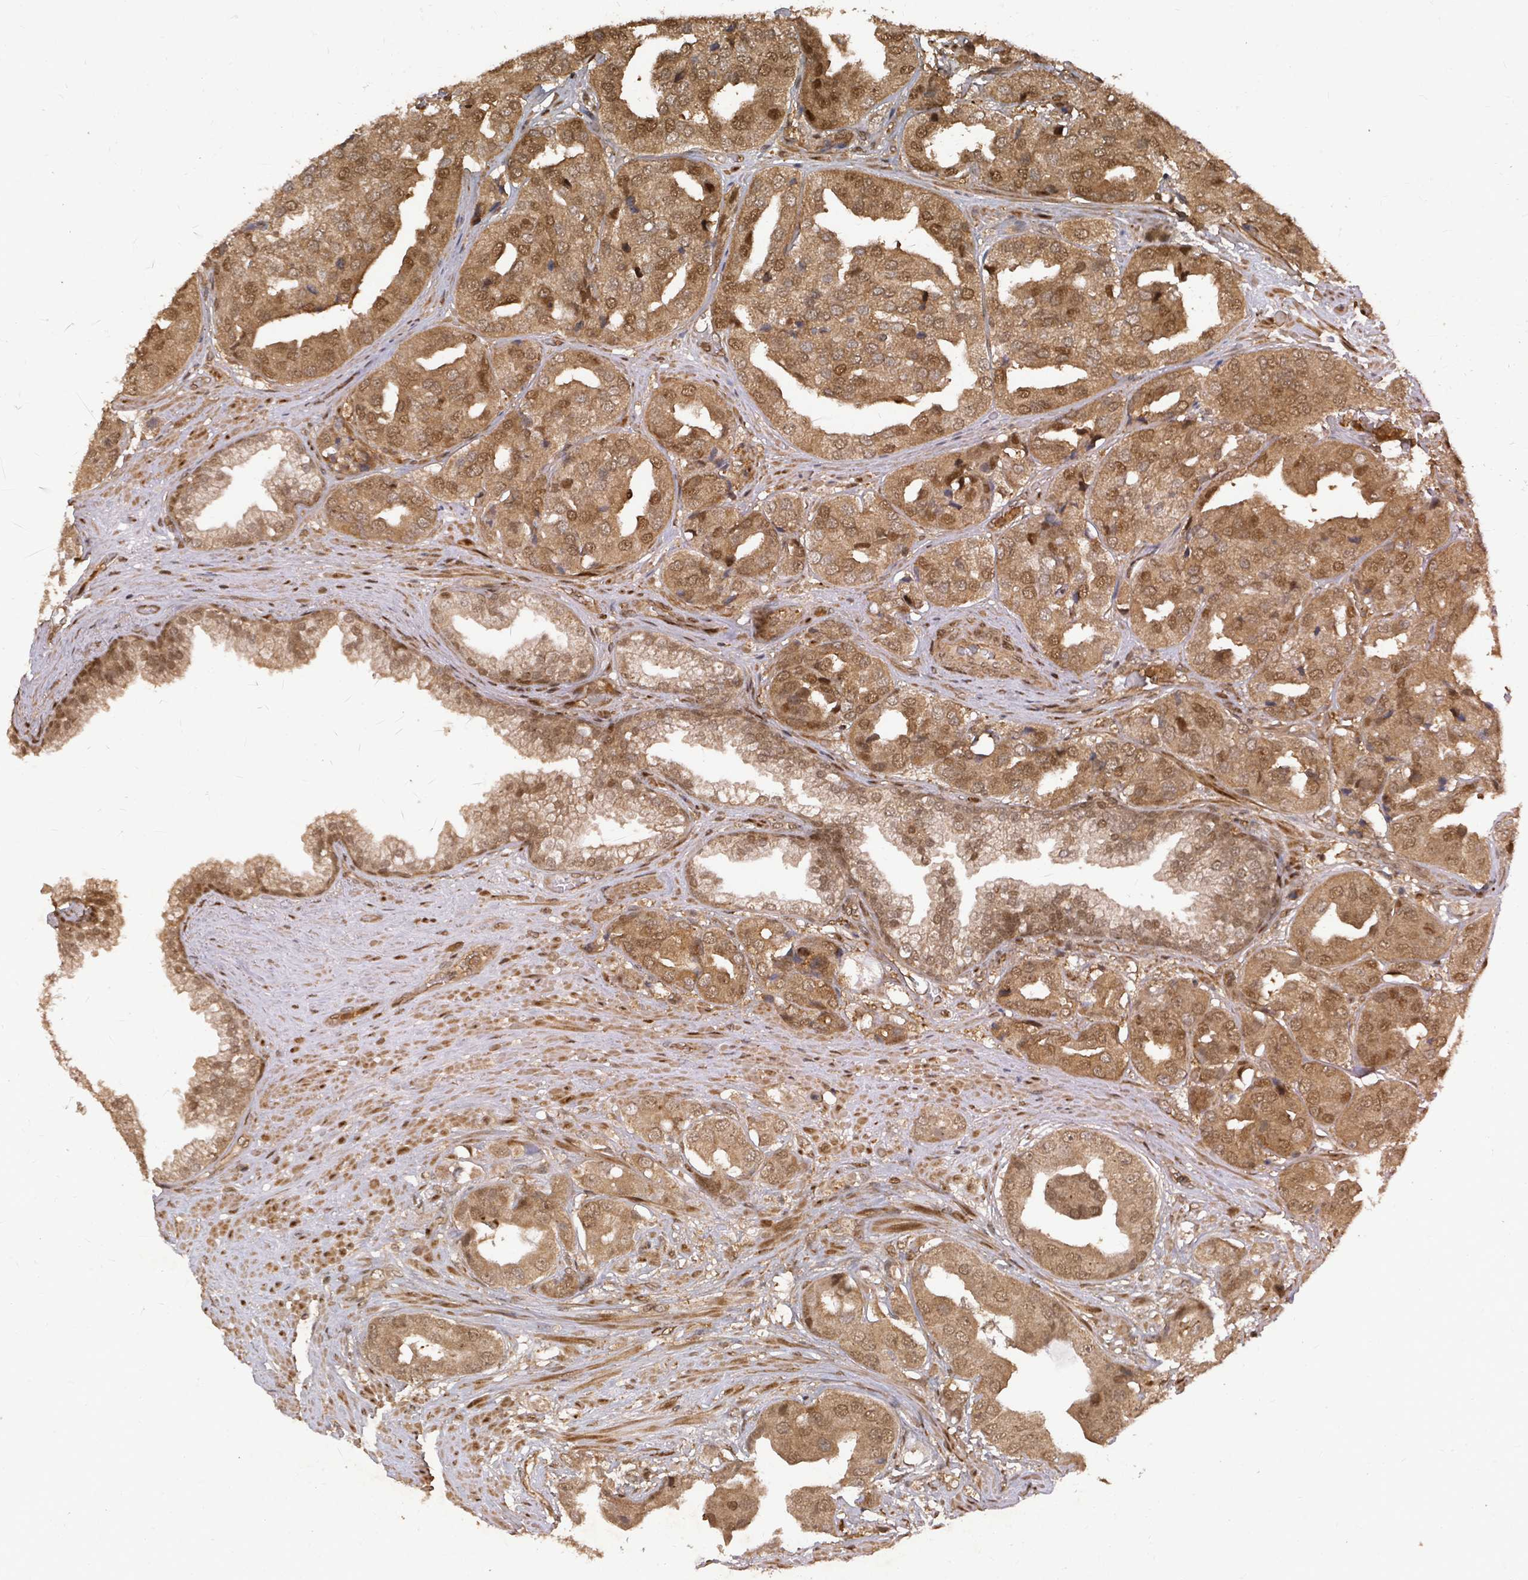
{"staining": {"intensity": "moderate", "quantity": ">75%", "location": "cytoplasmic/membranous,nuclear"}, "tissue": "prostate cancer", "cell_type": "Tumor cells", "image_type": "cancer", "snomed": [{"axis": "morphology", "description": "Adenocarcinoma, High grade"}, {"axis": "topography", "description": "Prostate"}], "caption": "Immunohistochemistry (IHC) micrograph of neoplastic tissue: human prostate cancer stained using immunohistochemistry displays medium levels of moderate protein expression localized specifically in the cytoplasmic/membranous and nuclear of tumor cells, appearing as a cytoplasmic/membranous and nuclear brown color.", "gene": "KDM4E", "patient": {"sex": "male", "age": 63}}